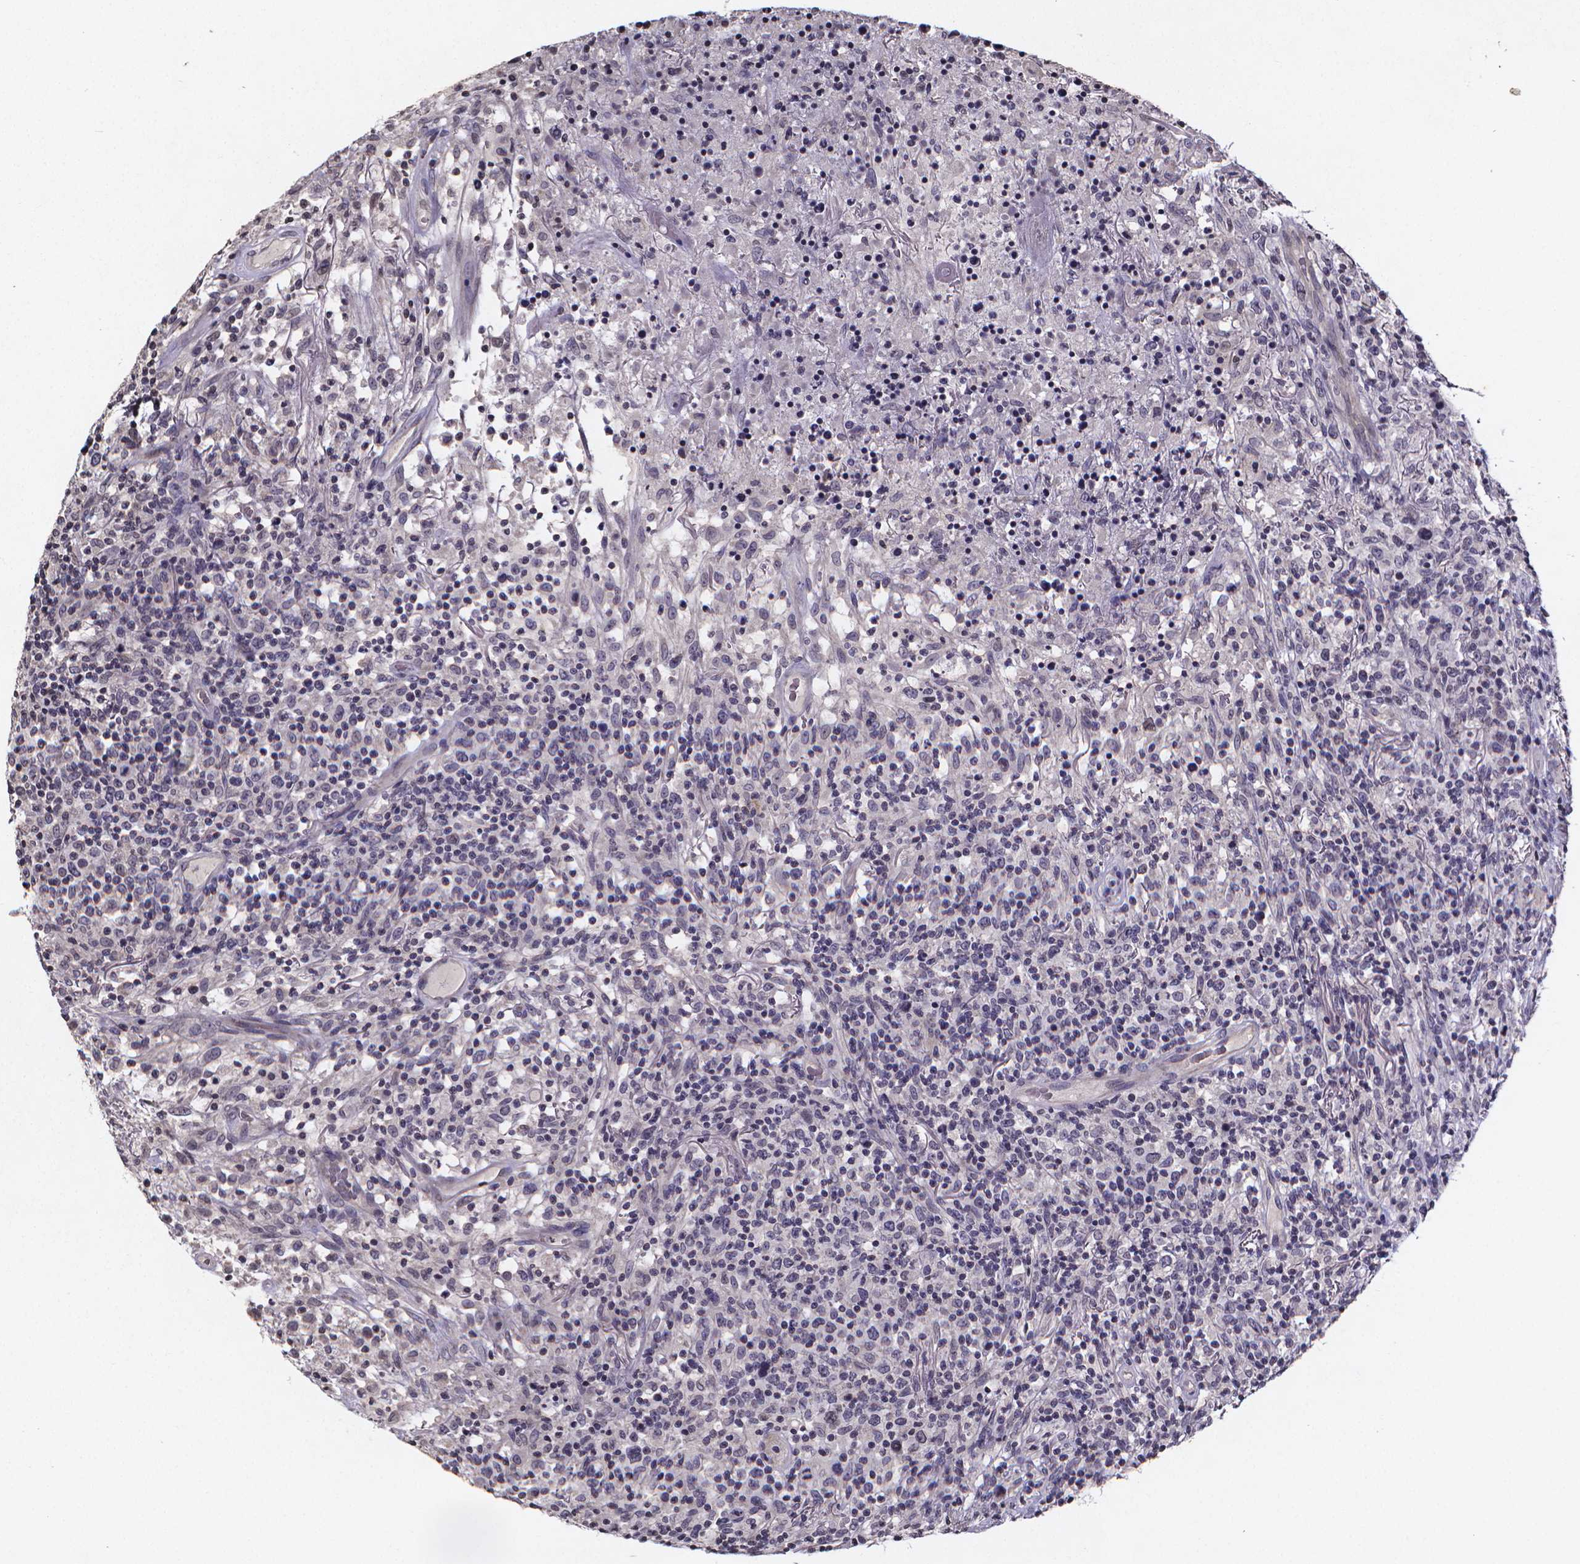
{"staining": {"intensity": "negative", "quantity": "none", "location": "none"}, "tissue": "lymphoma", "cell_type": "Tumor cells", "image_type": "cancer", "snomed": [{"axis": "morphology", "description": "Malignant lymphoma, non-Hodgkin's type, High grade"}, {"axis": "topography", "description": "Lung"}], "caption": "Human malignant lymphoma, non-Hodgkin's type (high-grade) stained for a protein using immunohistochemistry (IHC) demonstrates no expression in tumor cells.", "gene": "TP73", "patient": {"sex": "male", "age": 79}}